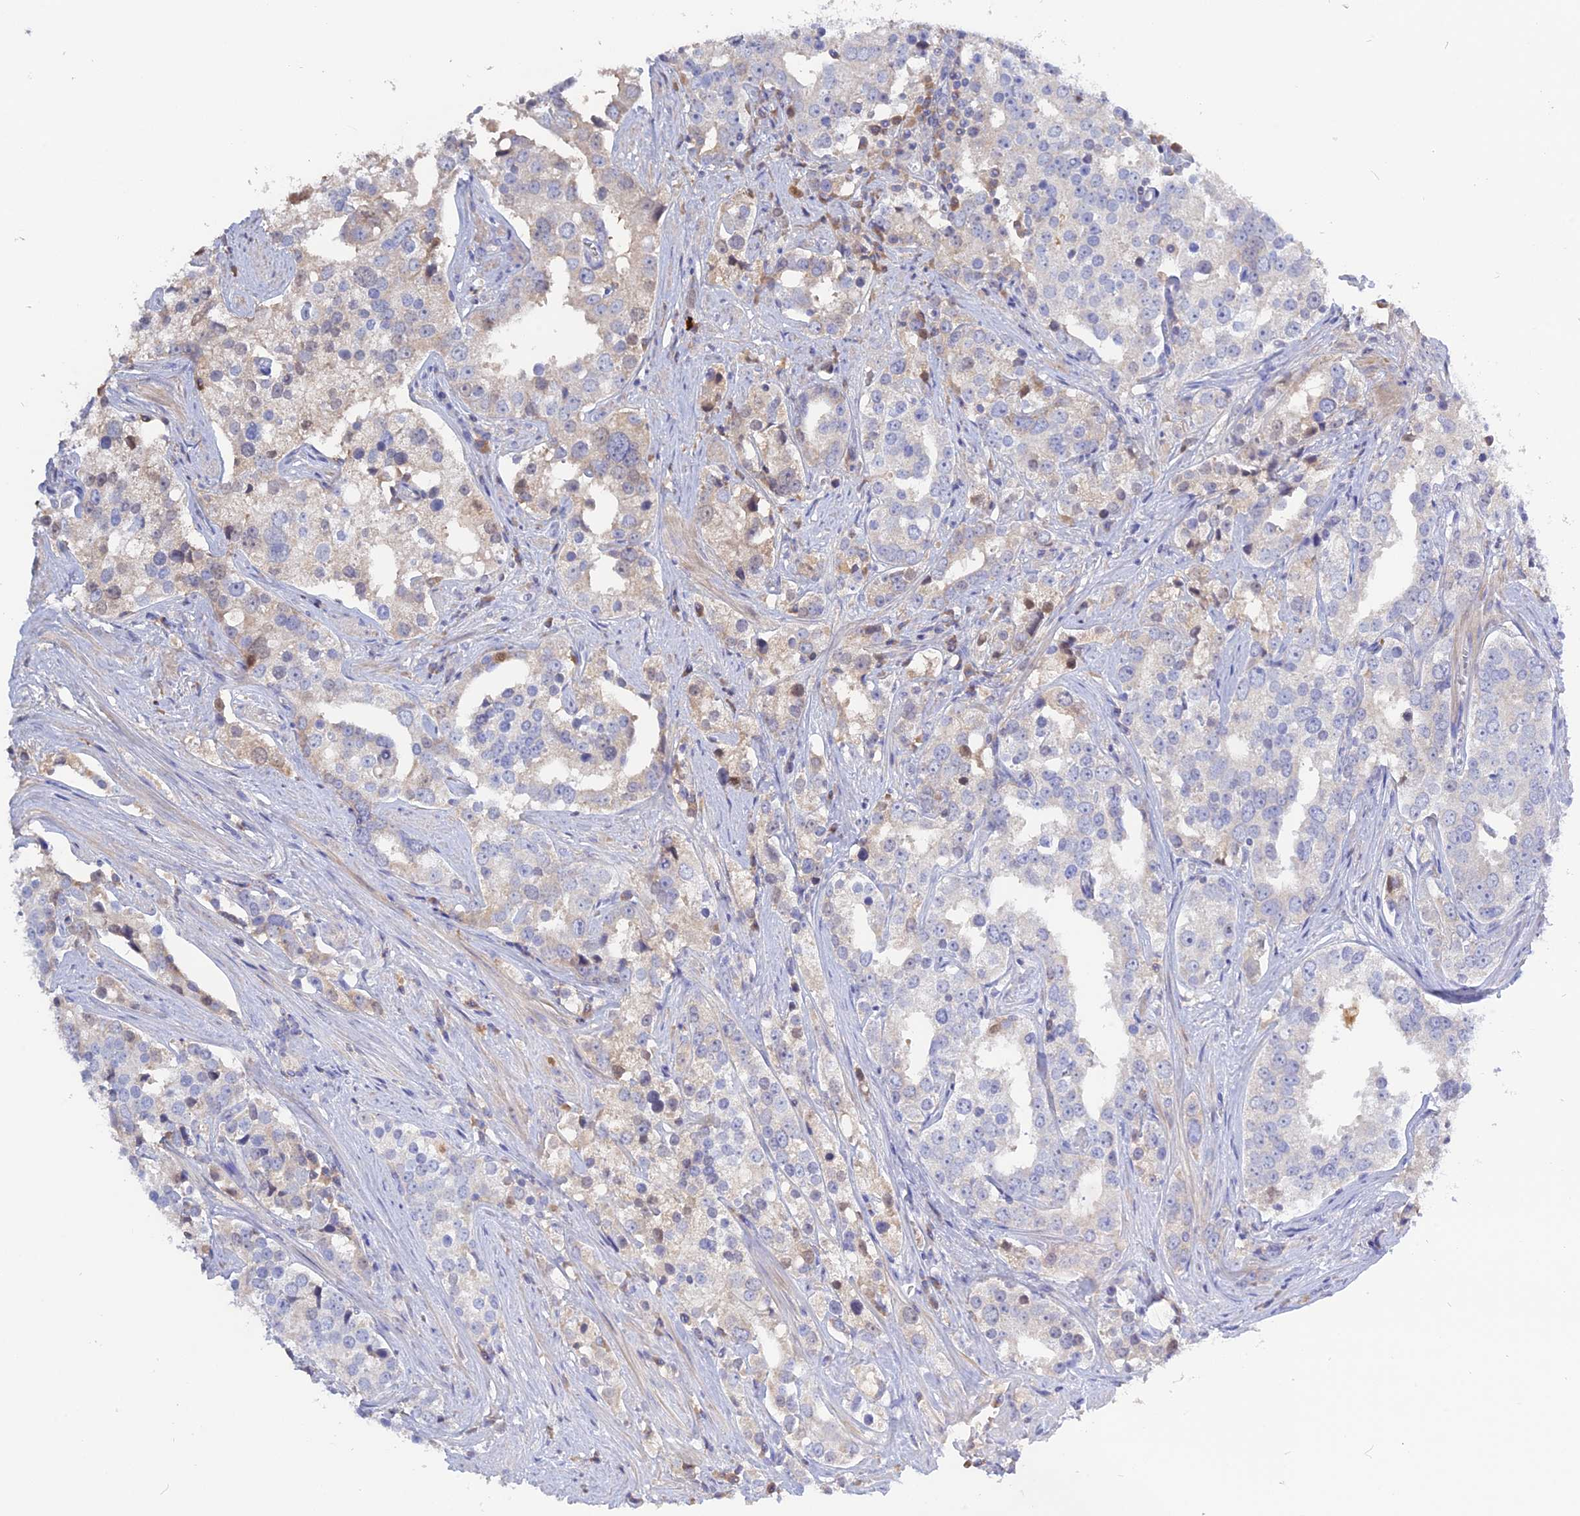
{"staining": {"intensity": "negative", "quantity": "none", "location": "none"}, "tissue": "prostate cancer", "cell_type": "Tumor cells", "image_type": "cancer", "snomed": [{"axis": "morphology", "description": "Adenocarcinoma, High grade"}, {"axis": "topography", "description": "Prostate"}], "caption": "Immunohistochemical staining of human prostate cancer (adenocarcinoma (high-grade)) reveals no significant positivity in tumor cells.", "gene": "ADGRA1", "patient": {"sex": "male", "age": 71}}